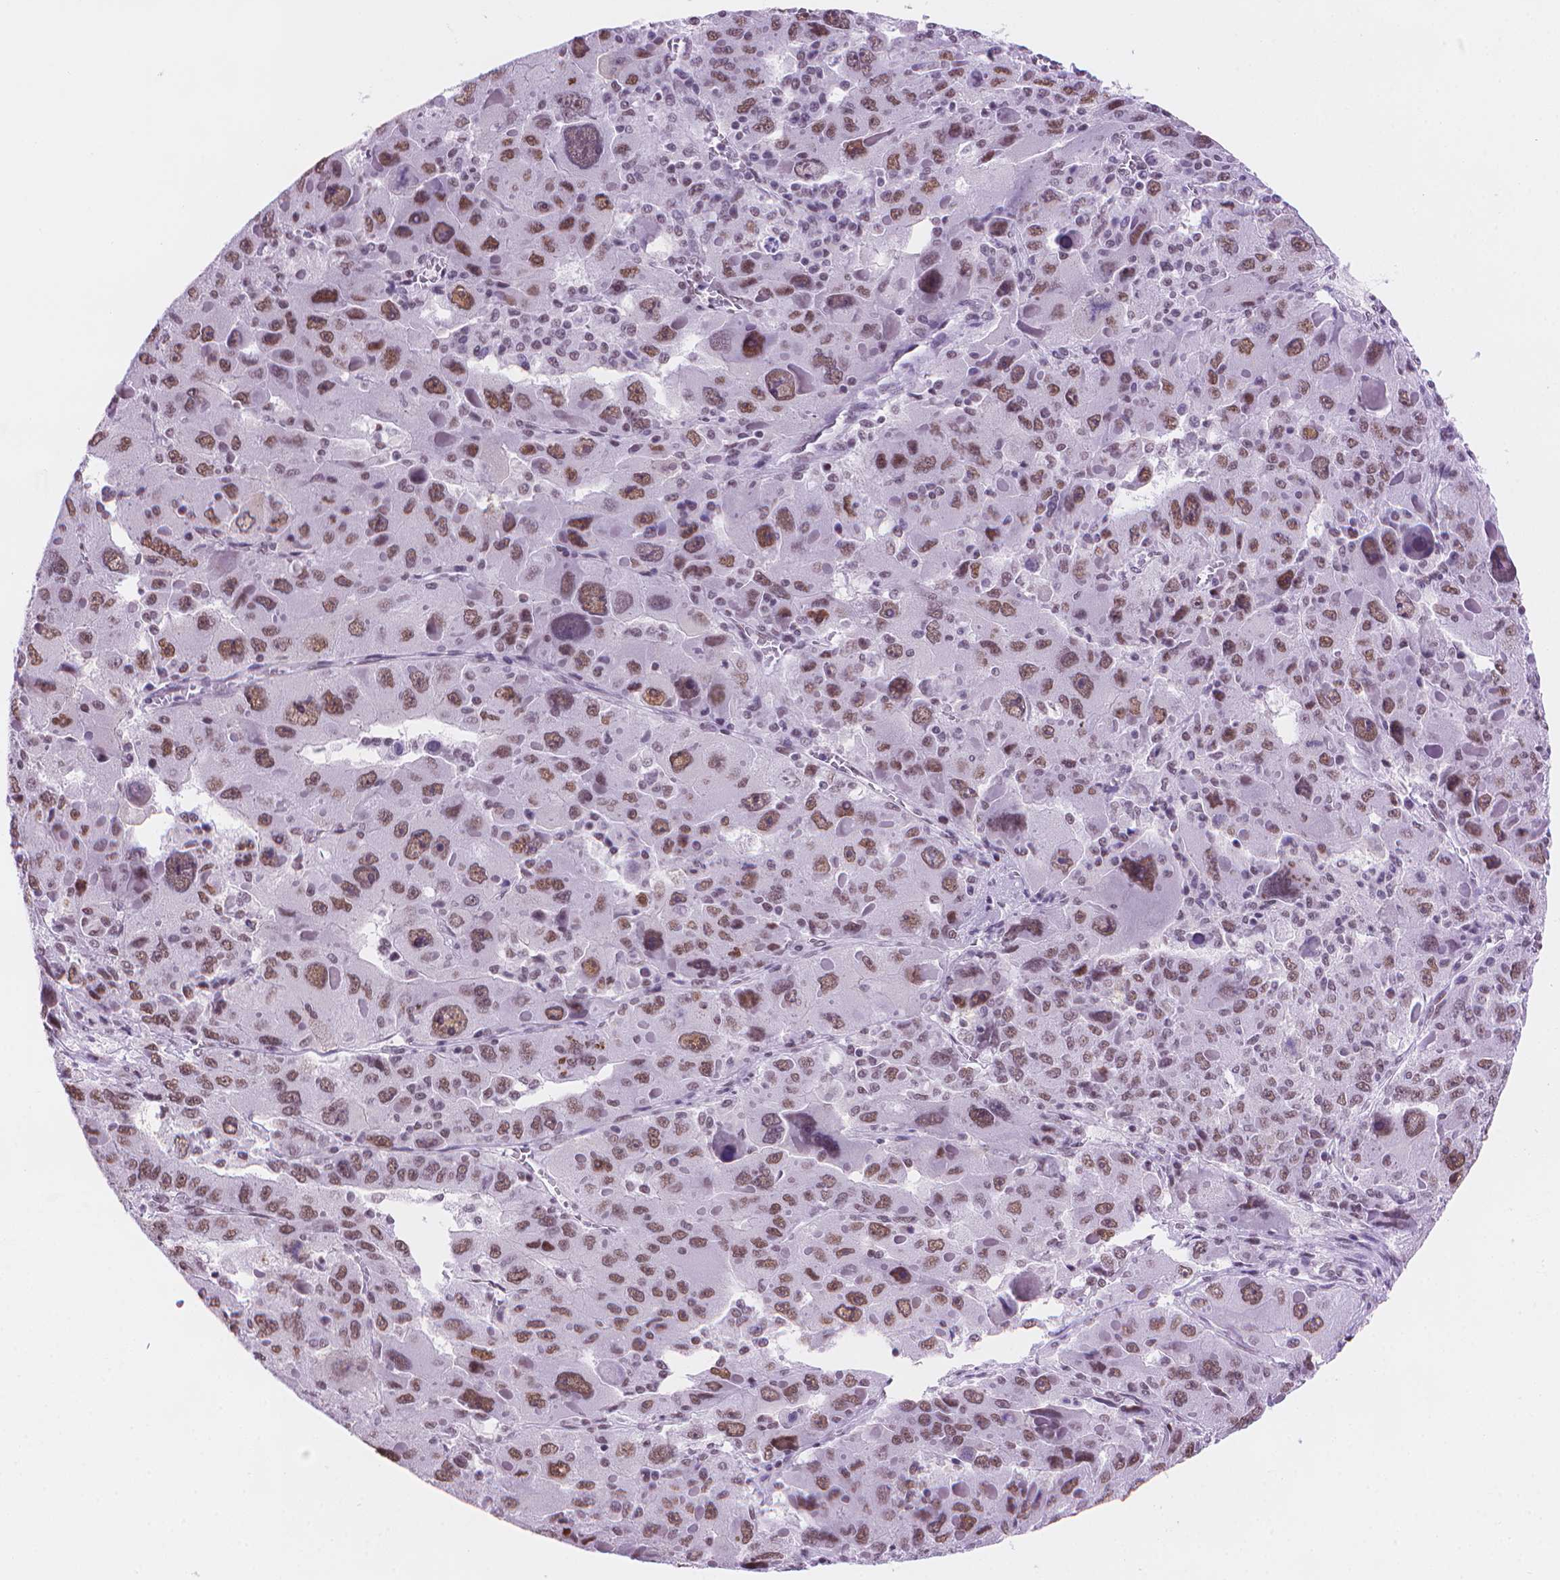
{"staining": {"intensity": "moderate", "quantity": ">75%", "location": "nuclear"}, "tissue": "liver cancer", "cell_type": "Tumor cells", "image_type": "cancer", "snomed": [{"axis": "morphology", "description": "Carcinoma, Hepatocellular, NOS"}, {"axis": "topography", "description": "Liver"}], "caption": "Tumor cells exhibit medium levels of moderate nuclear positivity in approximately >75% of cells in human liver cancer.", "gene": "RPA4", "patient": {"sex": "female", "age": 41}}